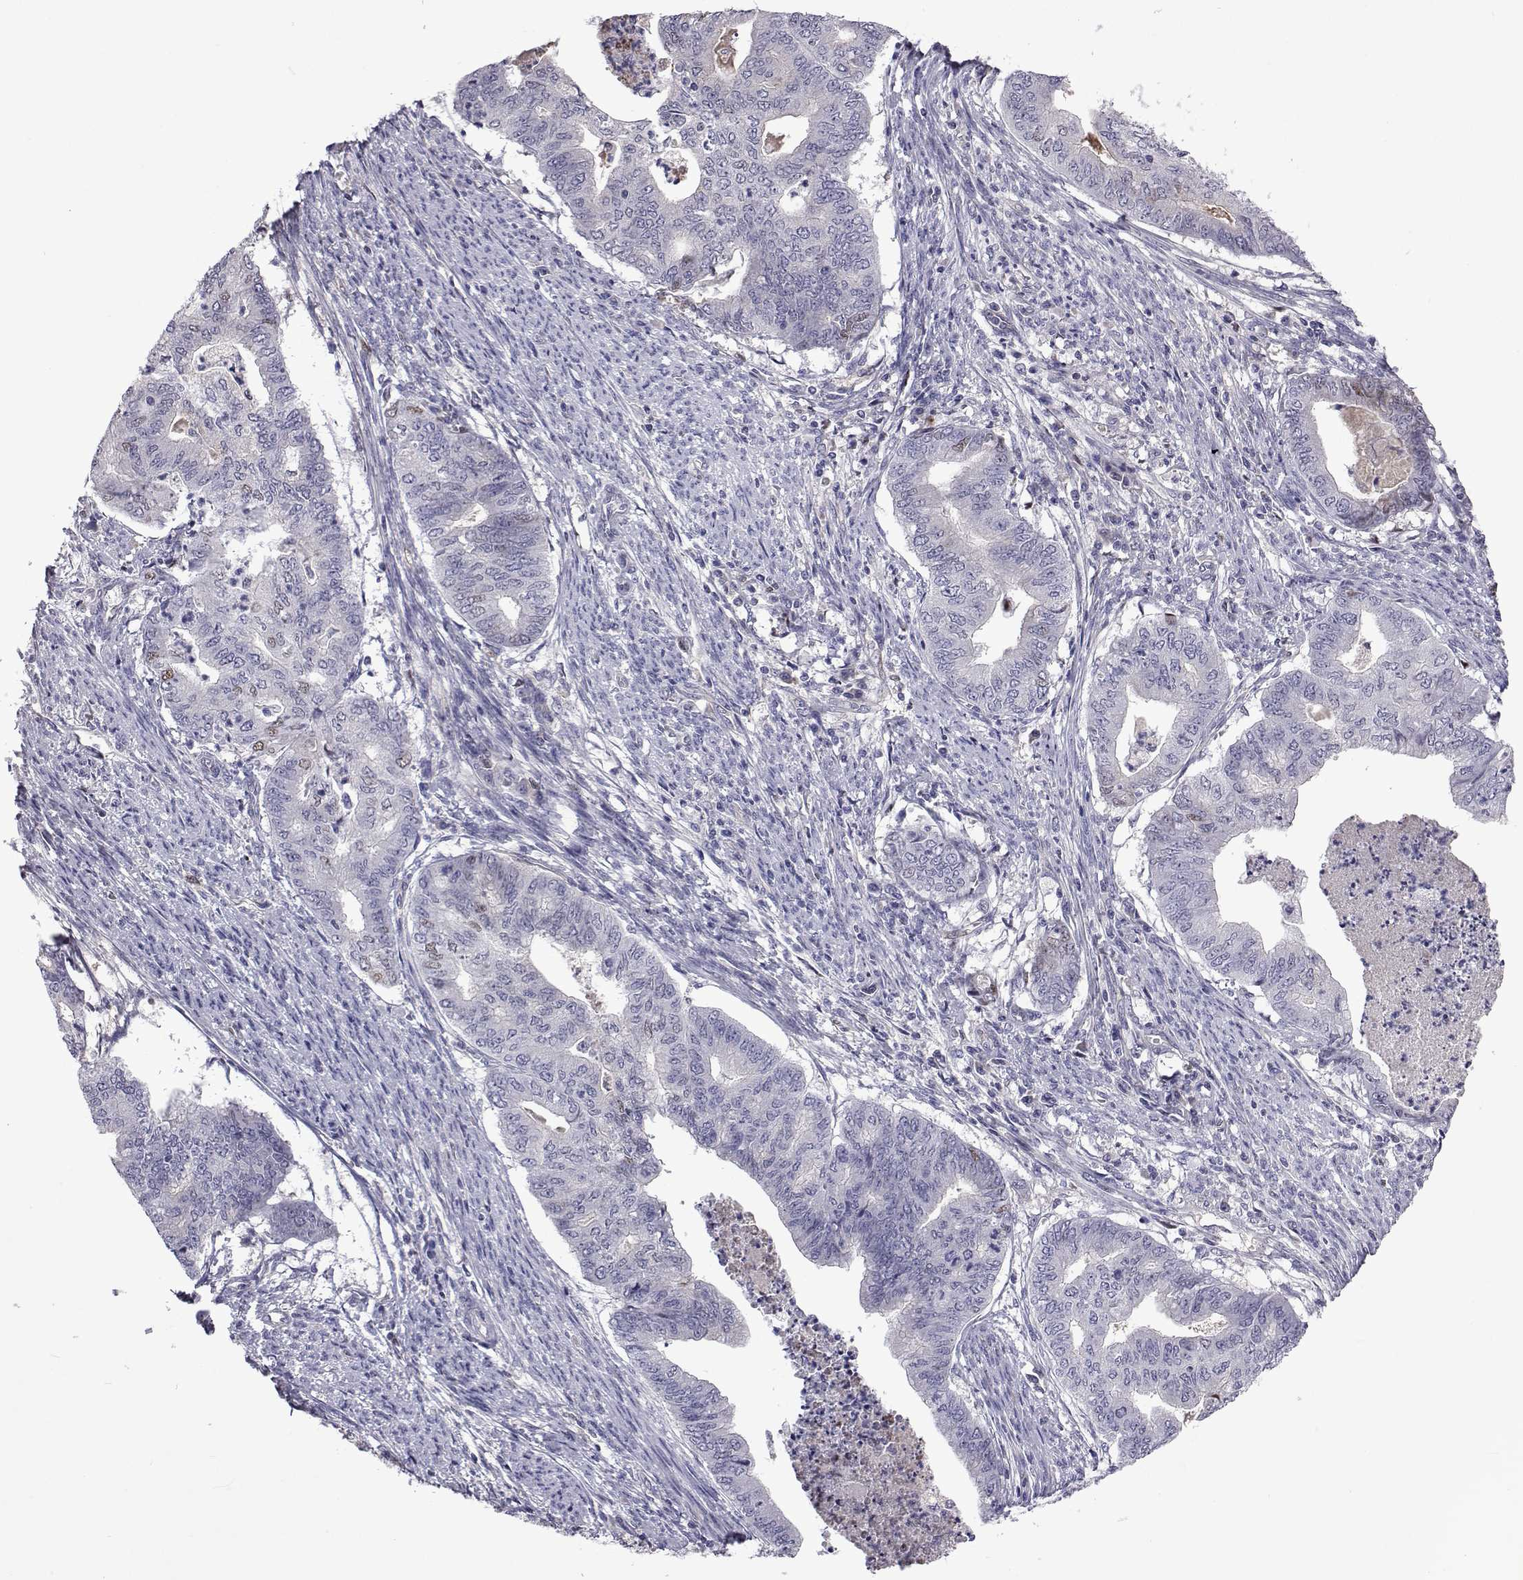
{"staining": {"intensity": "negative", "quantity": "none", "location": "none"}, "tissue": "endometrial cancer", "cell_type": "Tumor cells", "image_type": "cancer", "snomed": [{"axis": "morphology", "description": "Adenocarcinoma, NOS"}, {"axis": "topography", "description": "Endometrium"}], "caption": "Tumor cells are negative for brown protein staining in adenocarcinoma (endometrial).", "gene": "TCF15", "patient": {"sex": "female", "age": 79}}